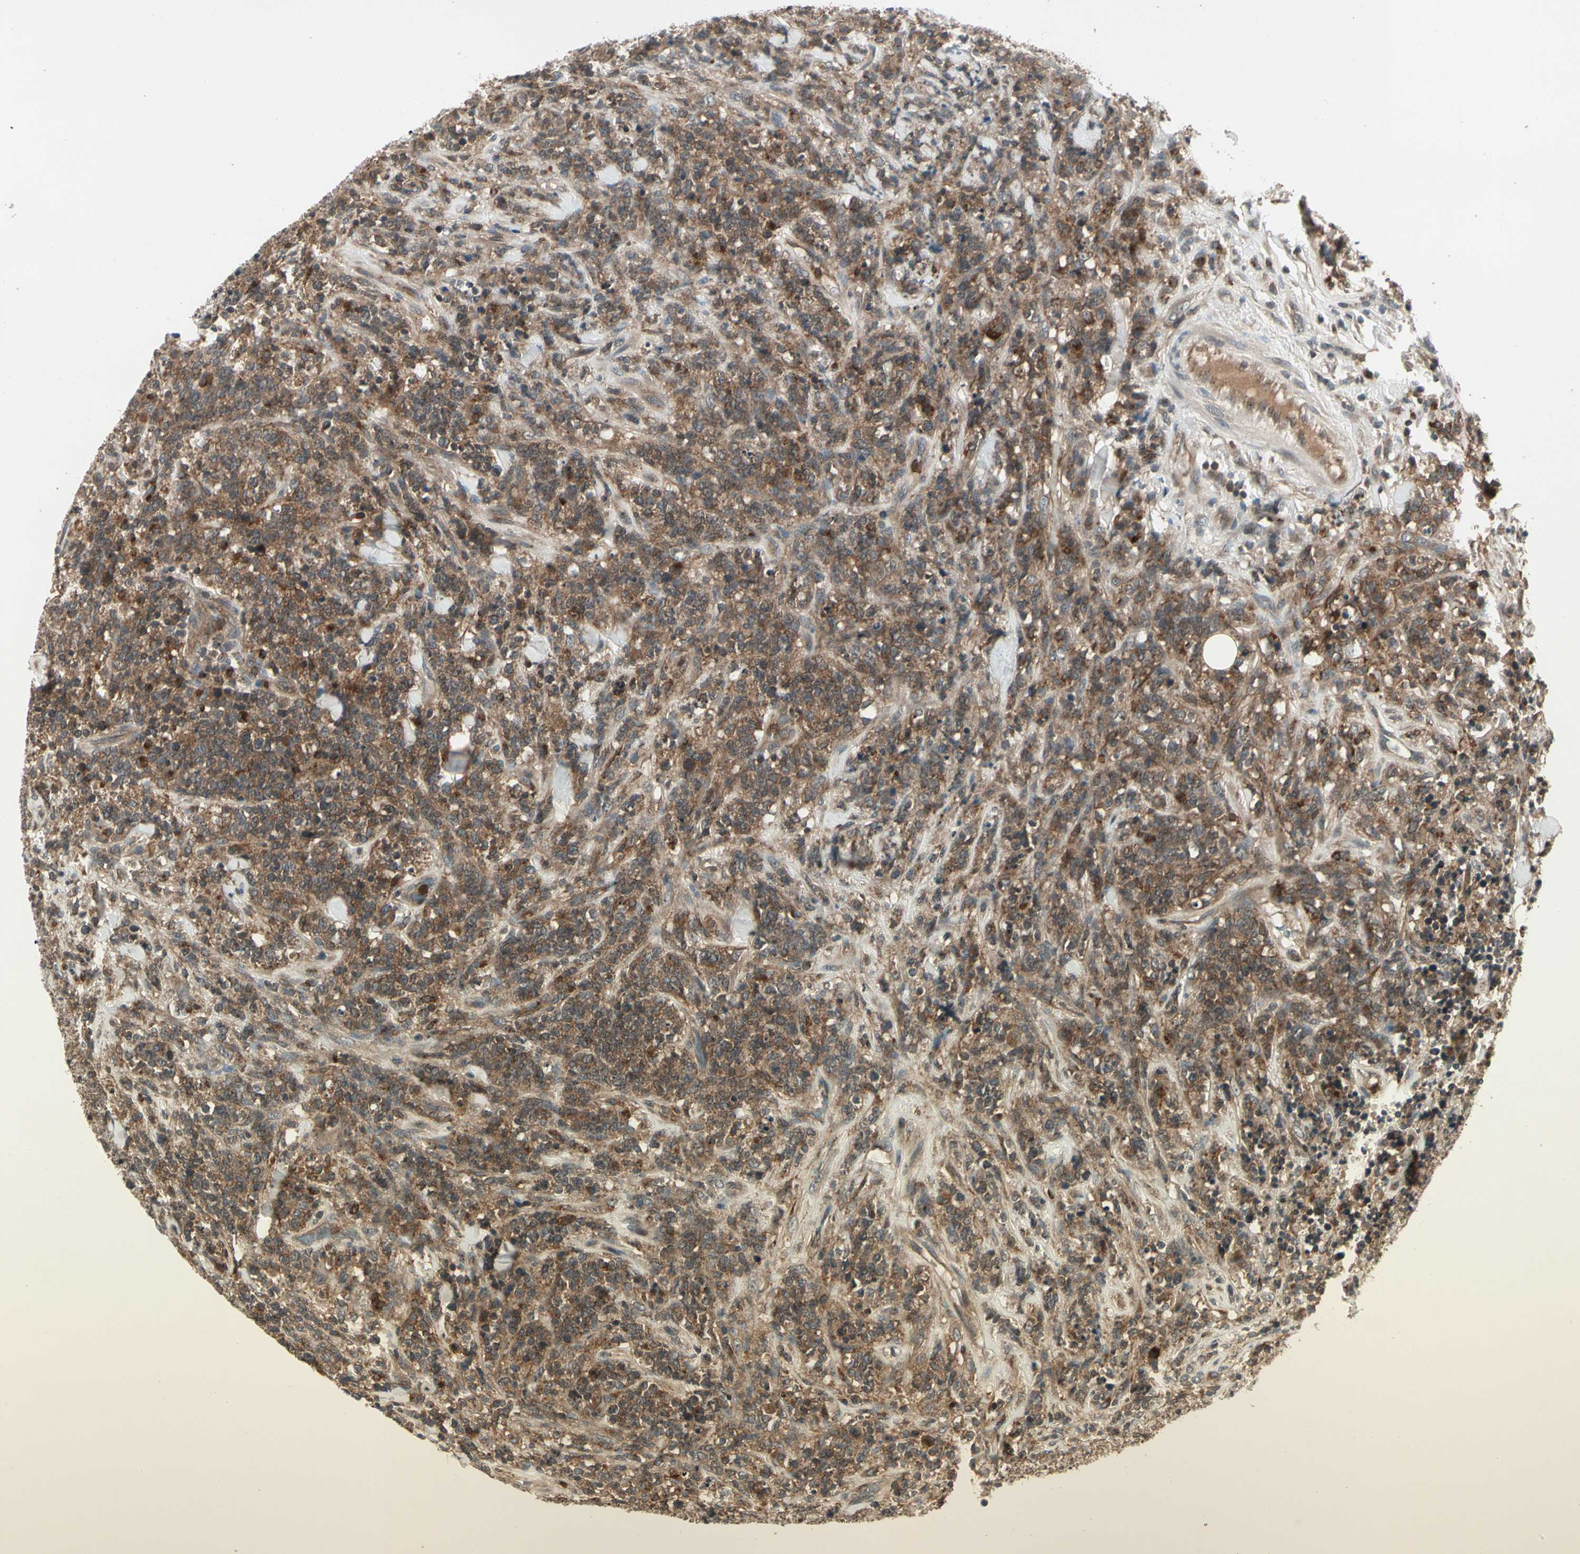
{"staining": {"intensity": "moderate", "quantity": ">75%", "location": "cytoplasmic/membranous"}, "tissue": "lymphoma", "cell_type": "Tumor cells", "image_type": "cancer", "snomed": [{"axis": "morphology", "description": "Malignant lymphoma, non-Hodgkin's type, High grade"}, {"axis": "topography", "description": "Soft tissue"}], "caption": "Moderate cytoplasmic/membranous staining for a protein is present in approximately >75% of tumor cells of lymphoma using immunohistochemistry.", "gene": "FLOT1", "patient": {"sex": "male", "age": 18}}